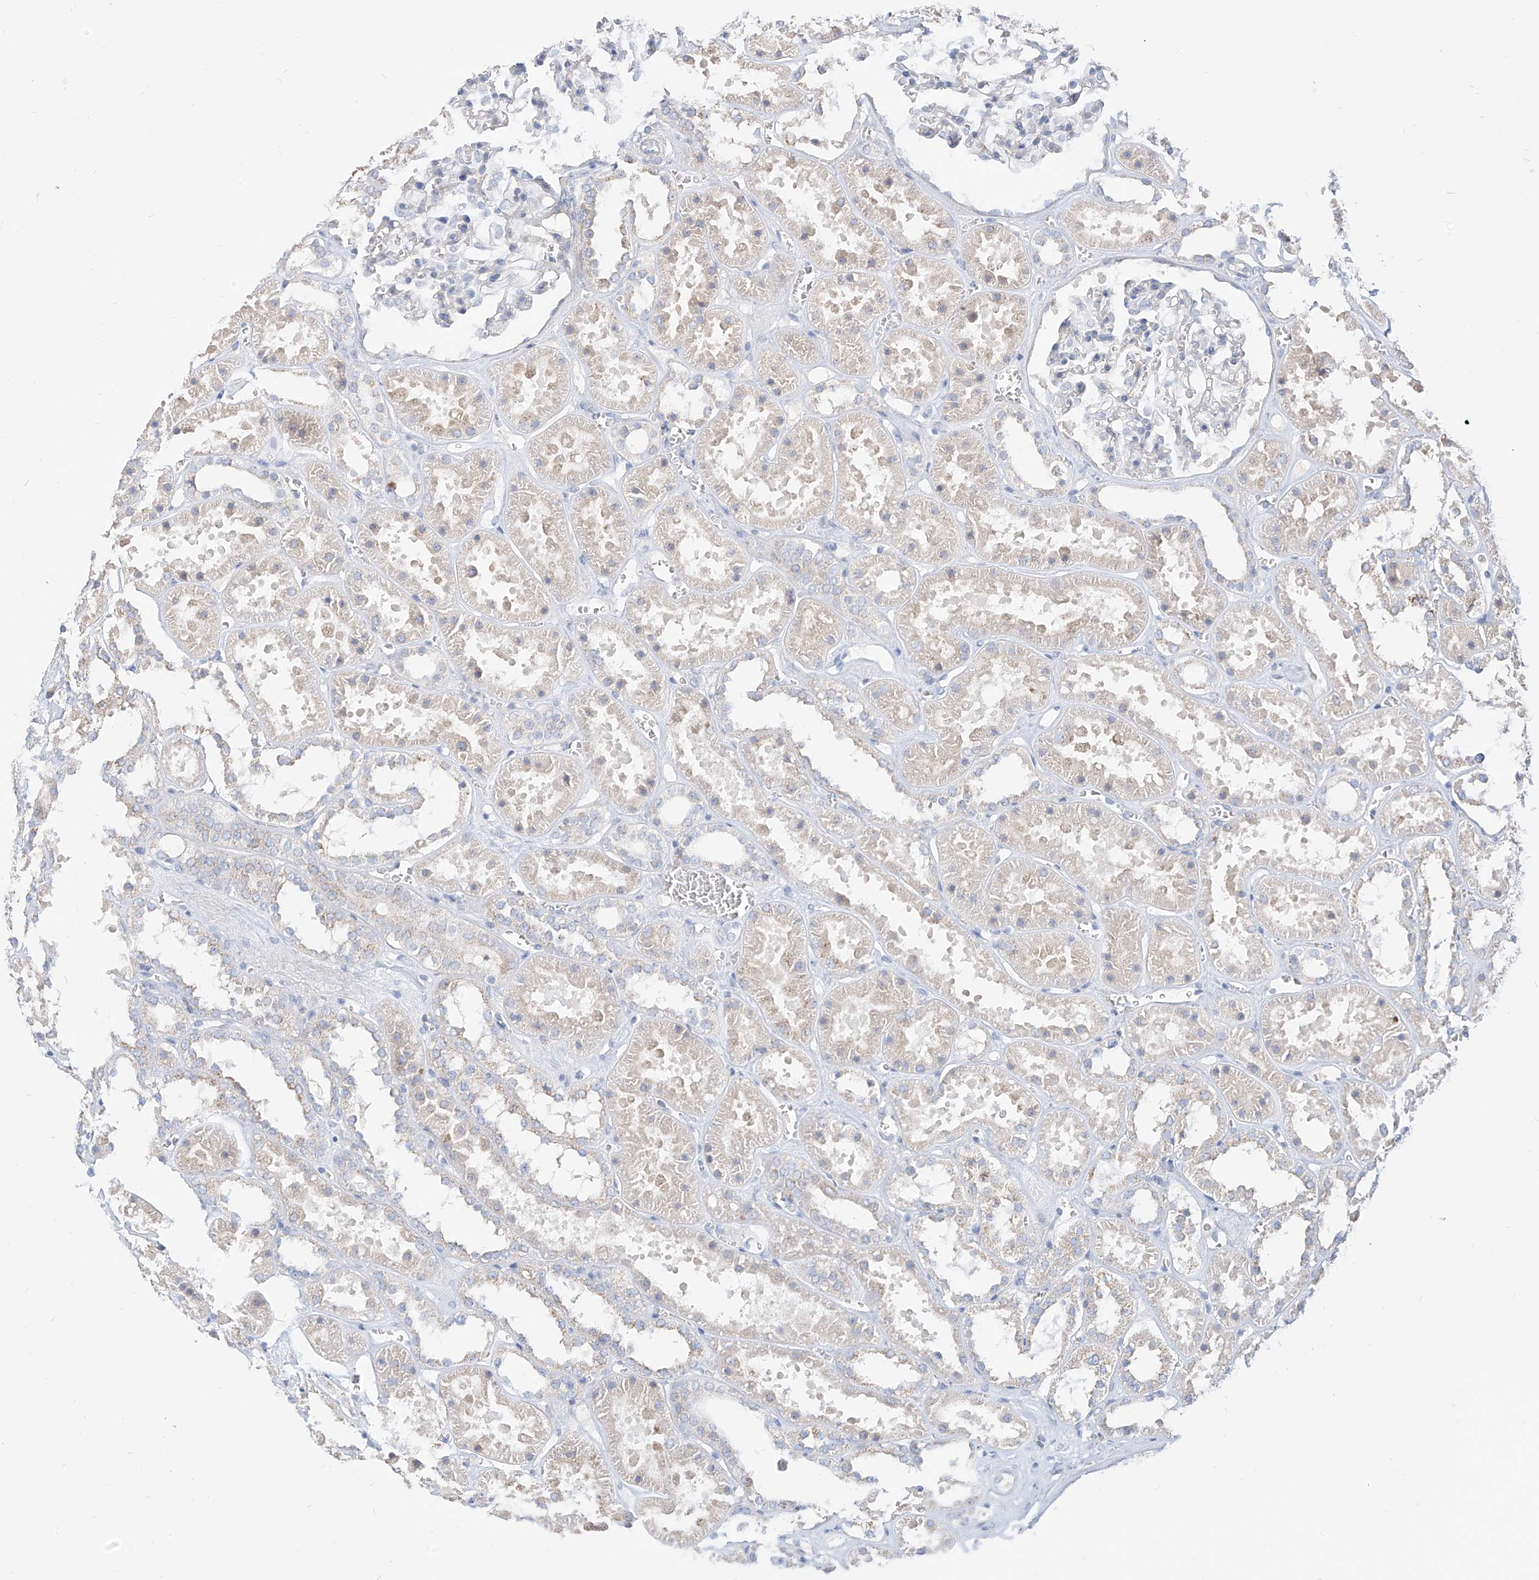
{"staining": {"intensity": "negative", "quantity": "none", "location": "none"}, "tissue": "kidney", "cell_type": "Cells in glomeruli", "image_type": "normal", "snomed": [{"axis": "morphology", "description": "Normal tissue, NOS"}, {"axis": "topography", "description": "Kidney"}], "caption": "This is an IHC micrograph of normal human kidney. There is no positivity in cells in glomeruli.", "gene": "RASA2", "patient": {"sex": "female", "age": 41}}